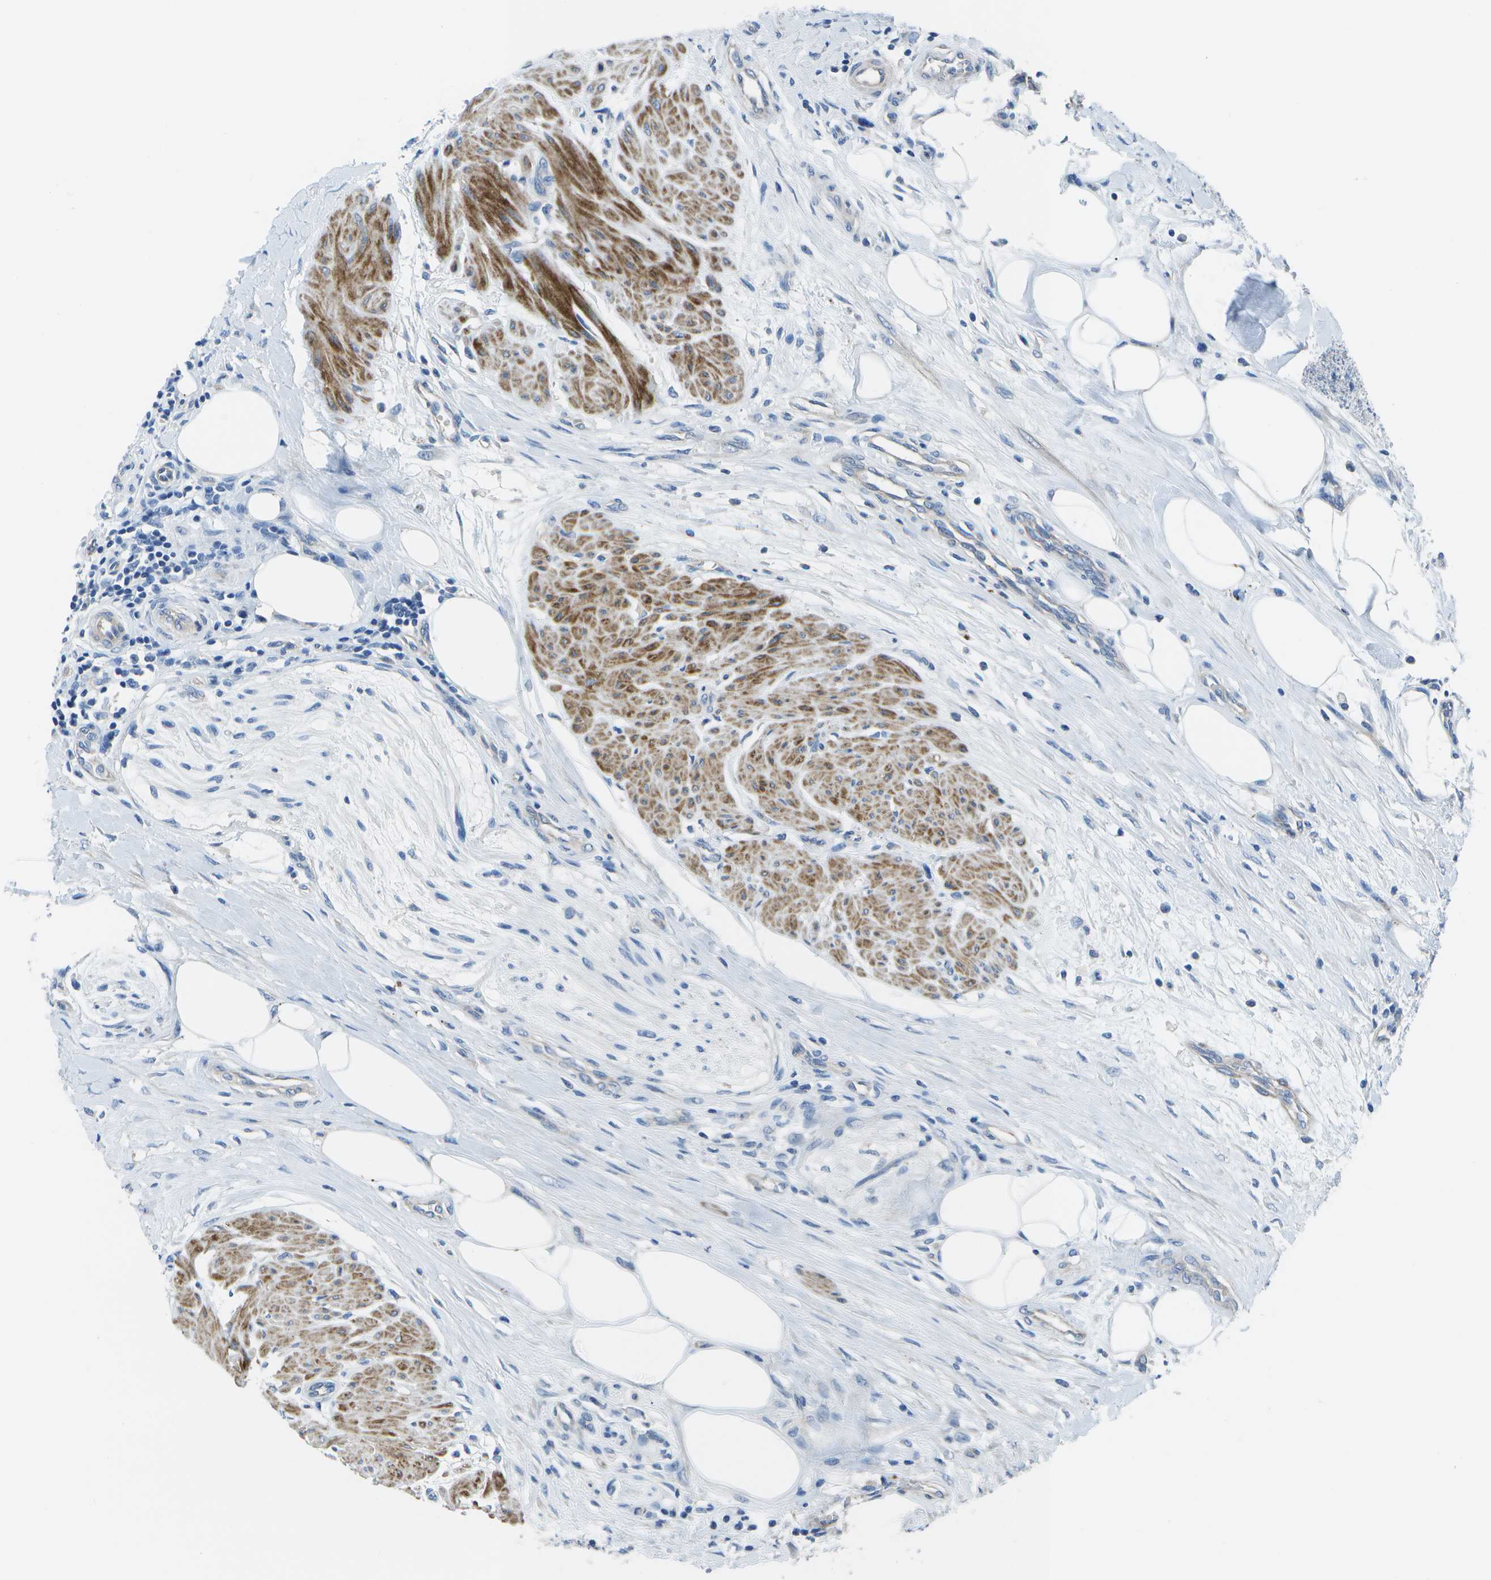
{"staining": {"intensity": "negative", "quantity": "none", "location": "none"}, "tissue": "urothelial cancer", "cell_type": "Tumor cells", "image_type": "cancer", "snomed": [{"axis": "morphology", "description": "Urothelial carcinoma, High grade"}, {"axis": "topography", "description": "Urinary bladder"}], "caption": "Protein analysis of urothelial carcinoma (high-grade) demonstrates no significant expression in tumor cells.", "gene": "DCT", "patient": {"sex": "male", "age": 35}}